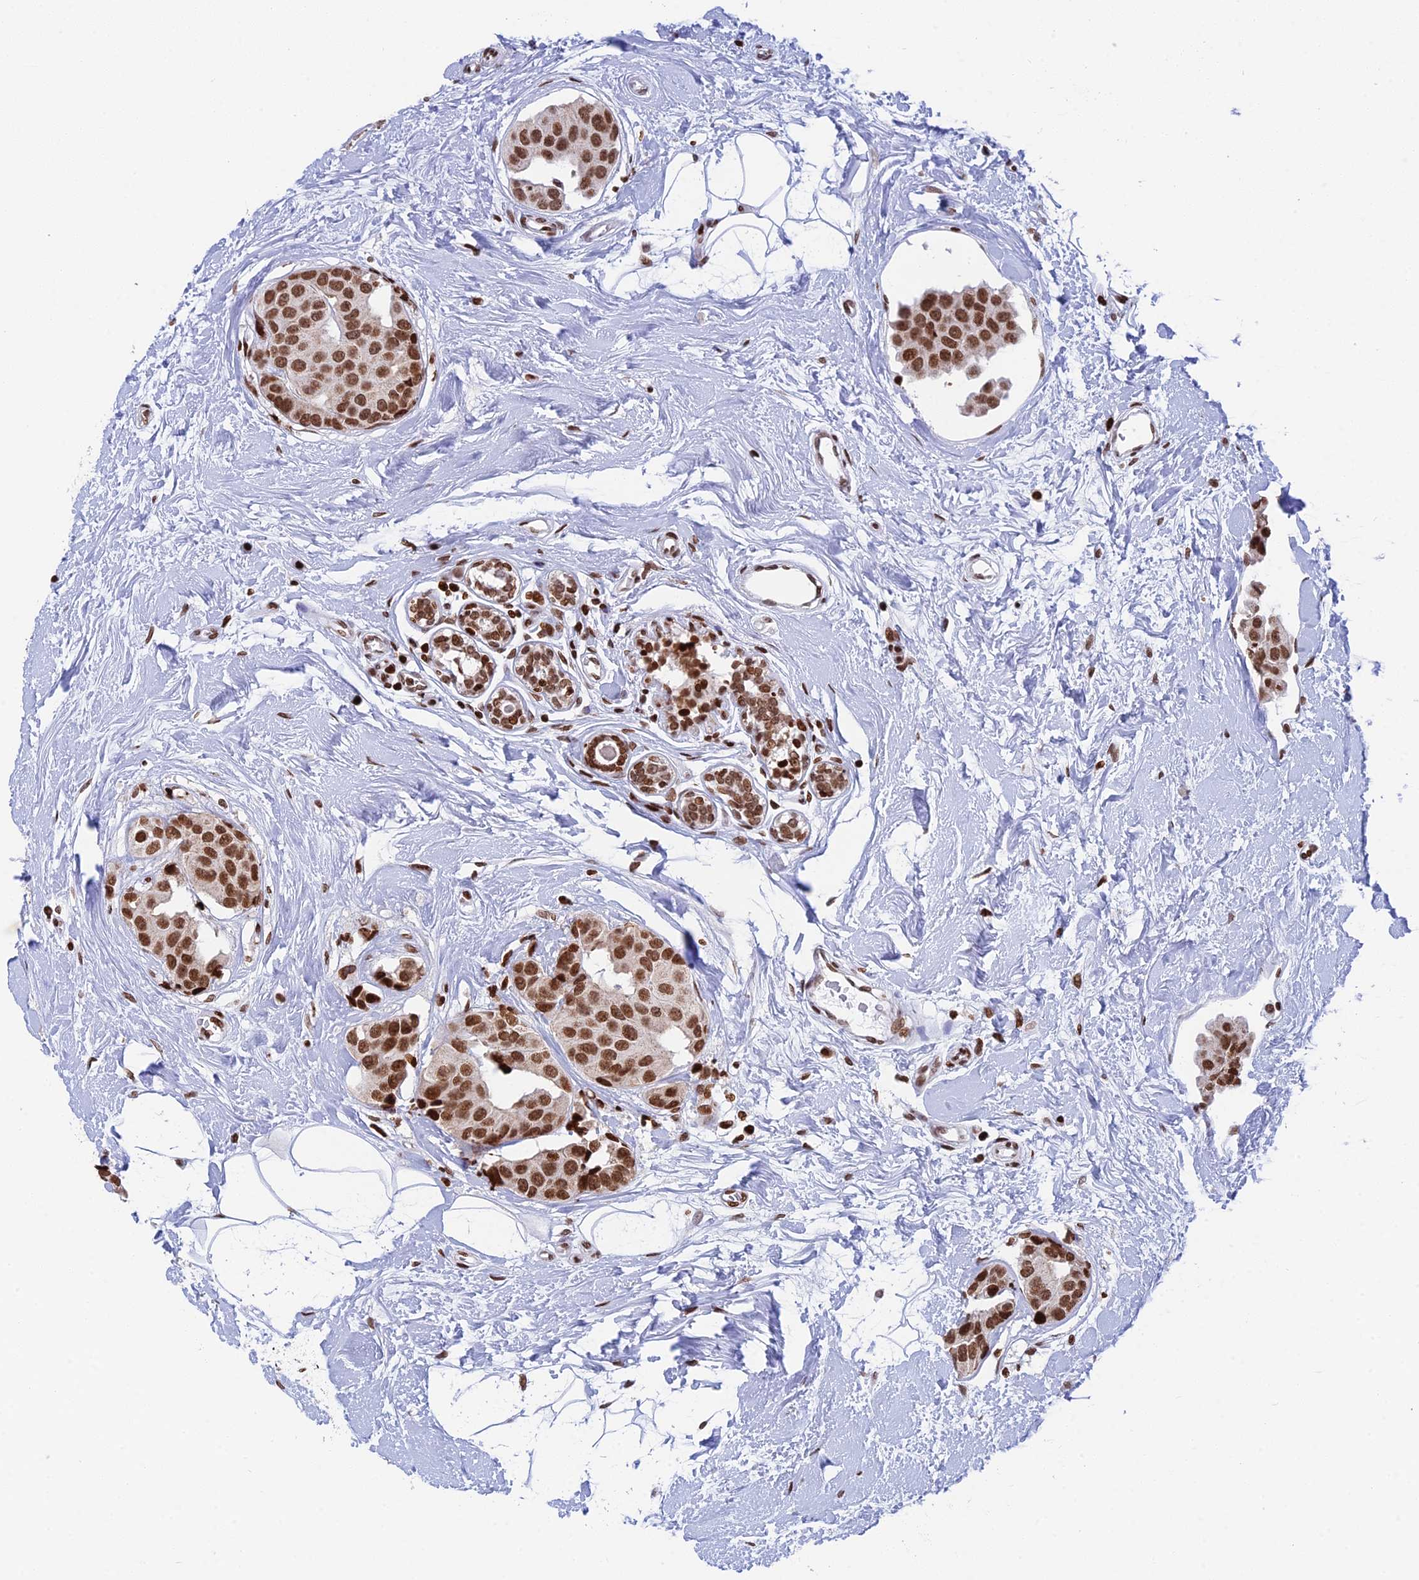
{"staining": {"intensity": "moderate", "quantity": ">75%", "location": "nuclear"}, "tissue": "breast cancer", "cell_type": "Tumor cells", "image_type": "cancer", "snomed": [{"axis": "morphology", "description": "Normal tissue, NOS"}, {"axis": "morphology", "description": "Duct carcinoma"}, {"axis": "topography", "description": "Breast"}], "caption": "Immunohistochemistry (IHC) of human breast infiltrating ductal carcinoma exhibits medium levels of moderate nuclear expression in about >75% of tumor cells.", "gene": "RPAP1", "patient": {"sex": "female", "age": 39}}